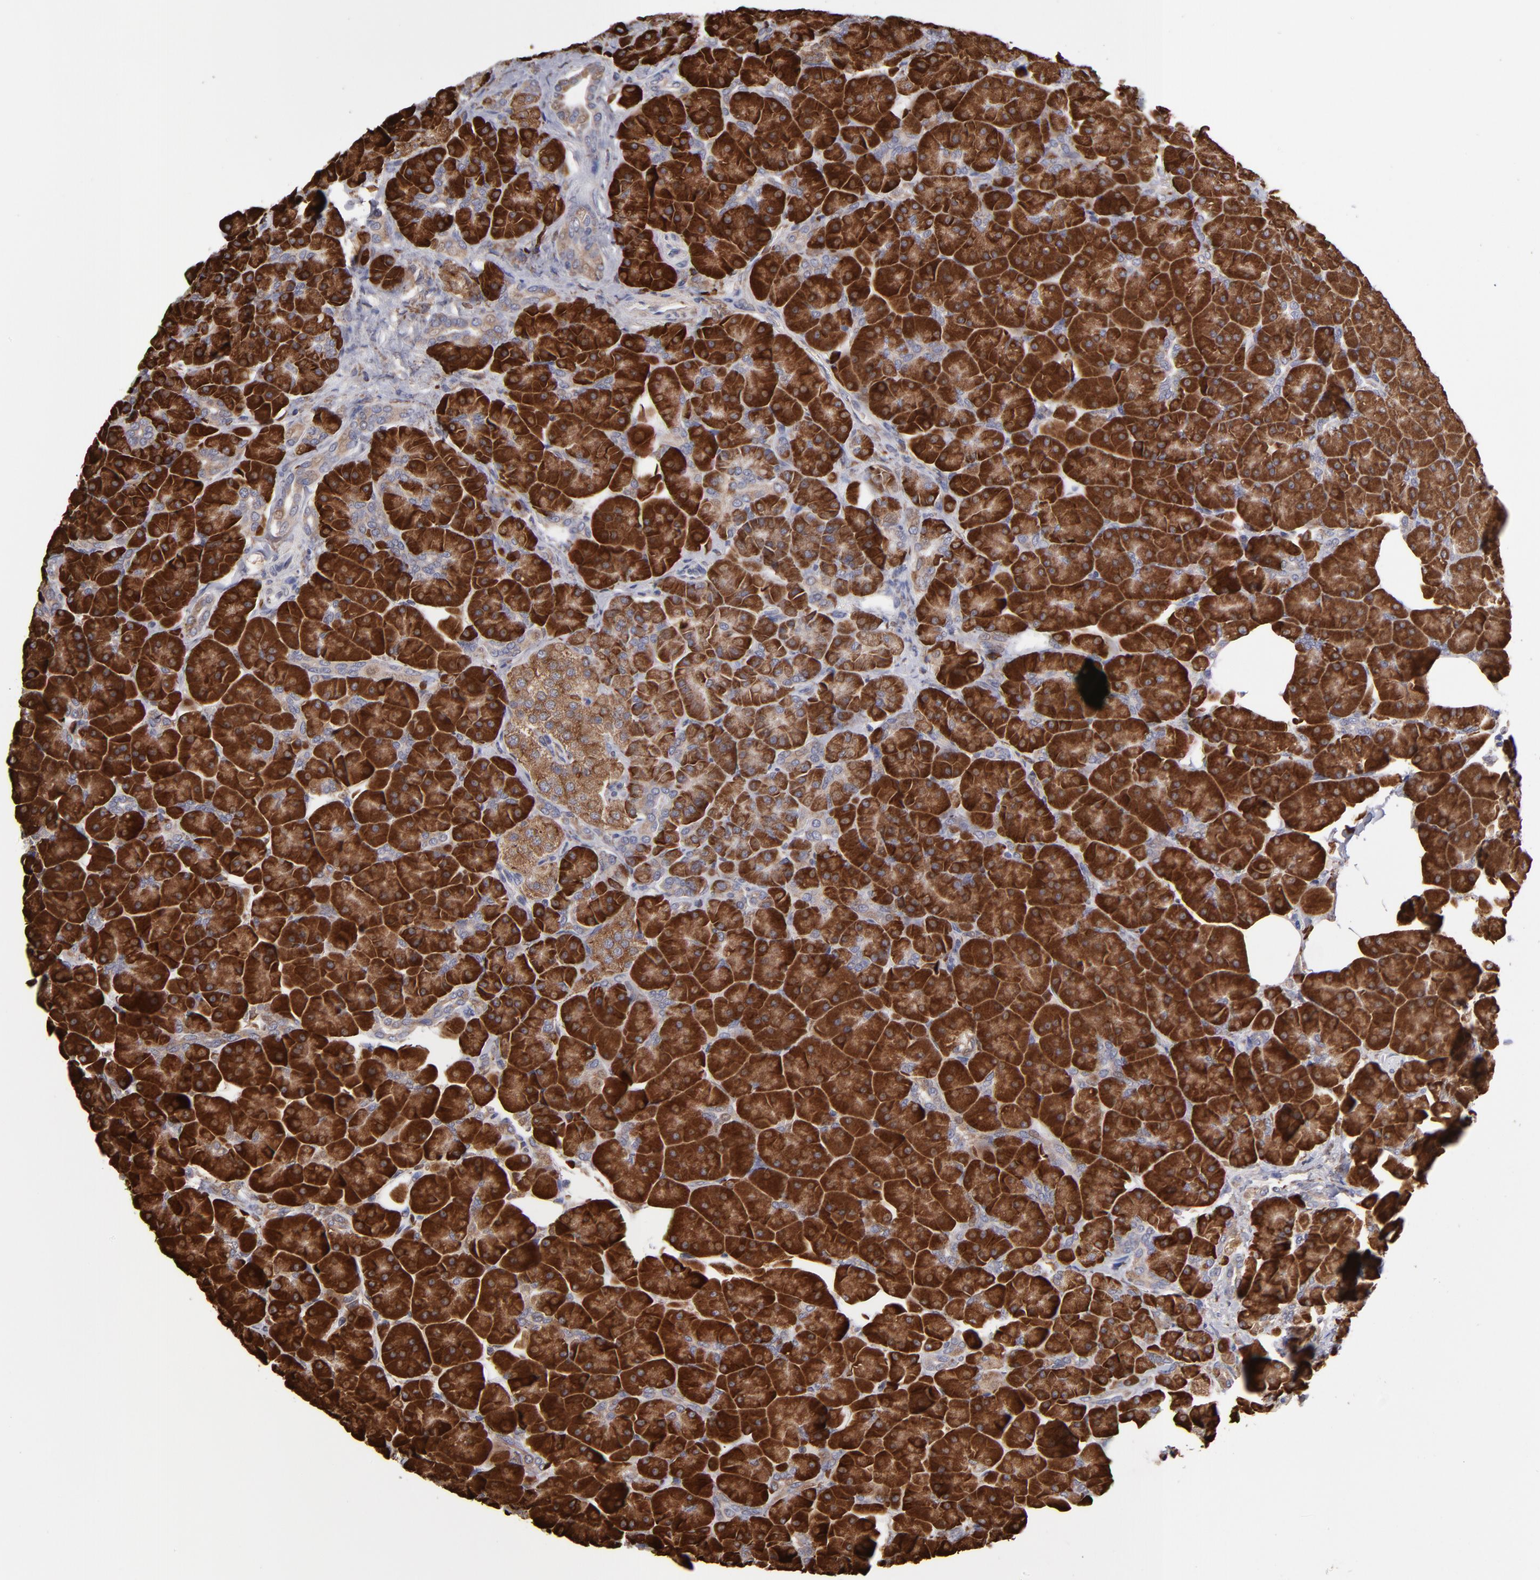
{"staining": {"intensity": "strong", "quantity": ">75%", "location": "cytoplasmic/membranous"}, "tissue": "pancreas", "cell_type": "Exocrine glandular cells", "image_type": "normal", "snomed": [{"axis": "morphology", "description": "Normal tissue, NOS"}, {"axis": "topography", "description": "Pancreas"}], "caption": "About >75% of exocrine glandular cells in benign human pancreas demonstrate strong cytoplasmic/membranous protein positivity as visualized by brown immunohistochemical staining.", "gene": "SND1", "patient": {"sex": "male", "age": 66}}